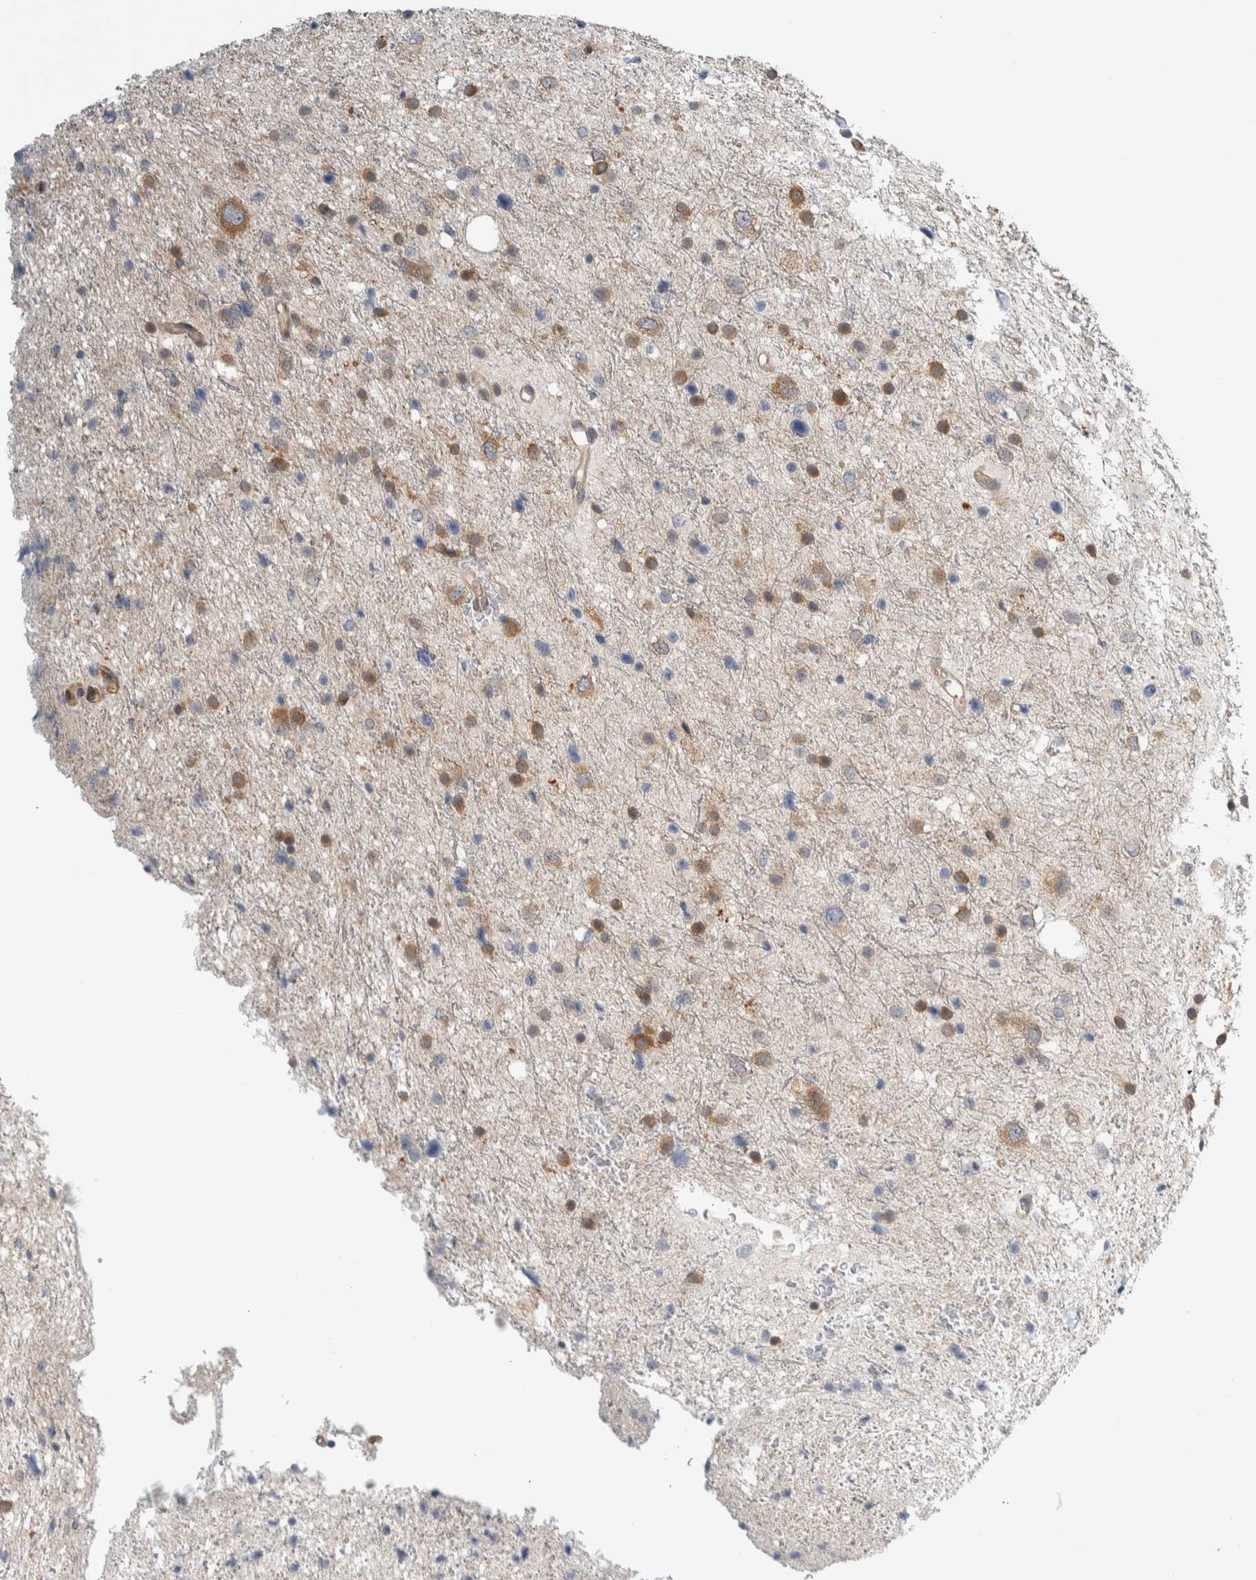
{"staining": {"intensity": "moderate", "quantity": "25%-75%", "location": "cytoplasmic/membranous"}, "tissue": "glioma", "cell_type": "Tumor cells", "image_type": "cancer", "snomed": [{"axis": "morphology", "description": "Glioma, malignant, Low grade"}, {"axis": "topography", "description": "Brain"}], "caption": "Moderate cytoplasmic/membranous expression for a protein is present in about 25%-75% of tumor cells of glioma using immunohistochemistry (IHC).", "gene": "CCDC43", "patient": {"sex": "female", "age": 37}}